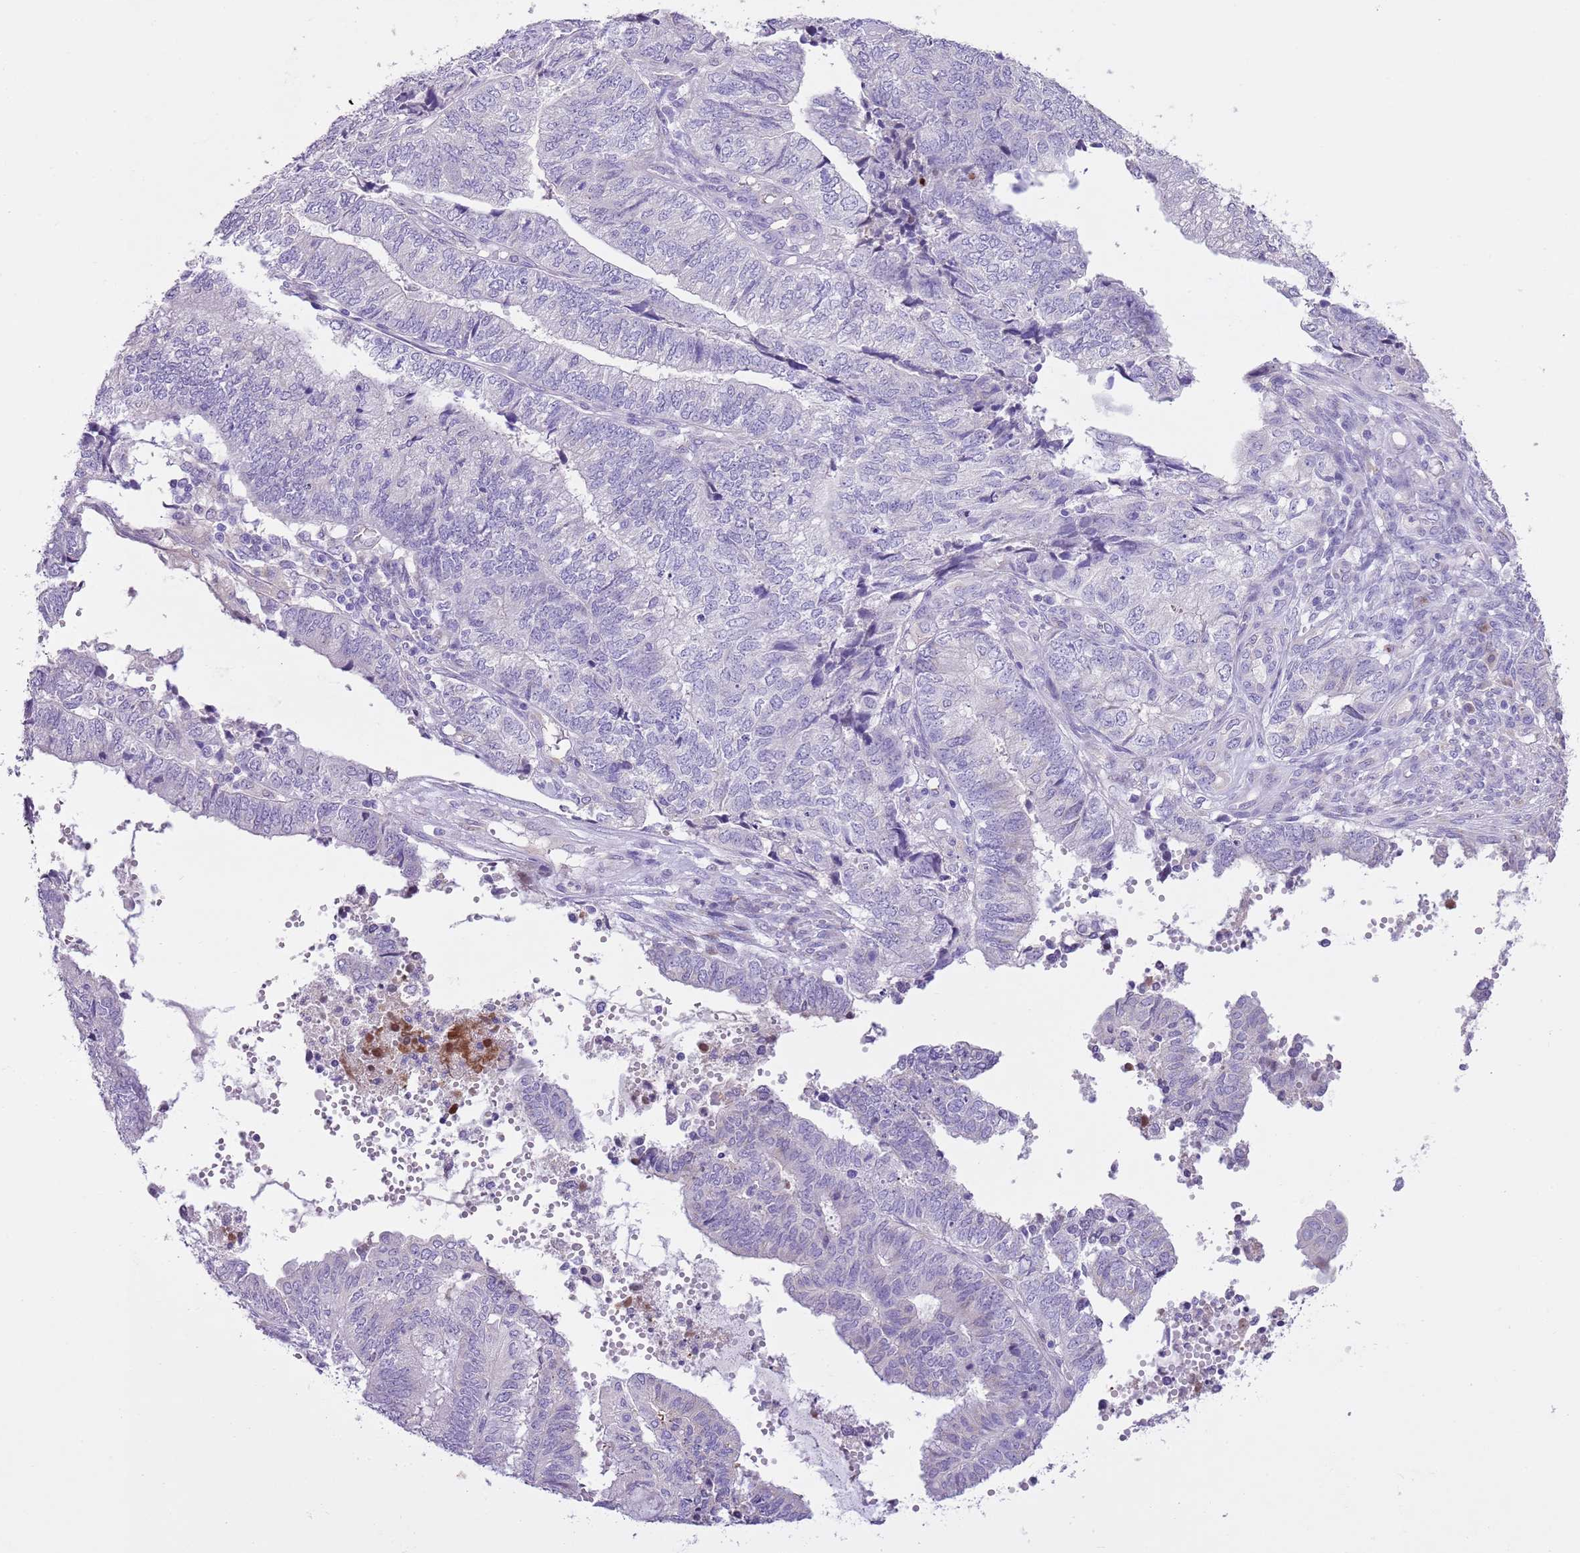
{"staining": {"intensity": "negative", "quantity": "none", "location": "none"}, "tissue": "endometrial cancer", "cell_type": "Tumor cells", "image_type": "cancer", "snomed": [{"axis": "morphology", "description": "Adenocarcinoma, NOS"}, {"axis": "topography", "description": "Uterus"}, {"axis": "topography", "description": "Endometrium"}], "caption": "Human endometrial cancer (adenocarcinoma) stained for a protein using IHC displays no staining in tumor cells.", "gene": "CLEC2A", "patient": {"sex": "female", "age": 70}}